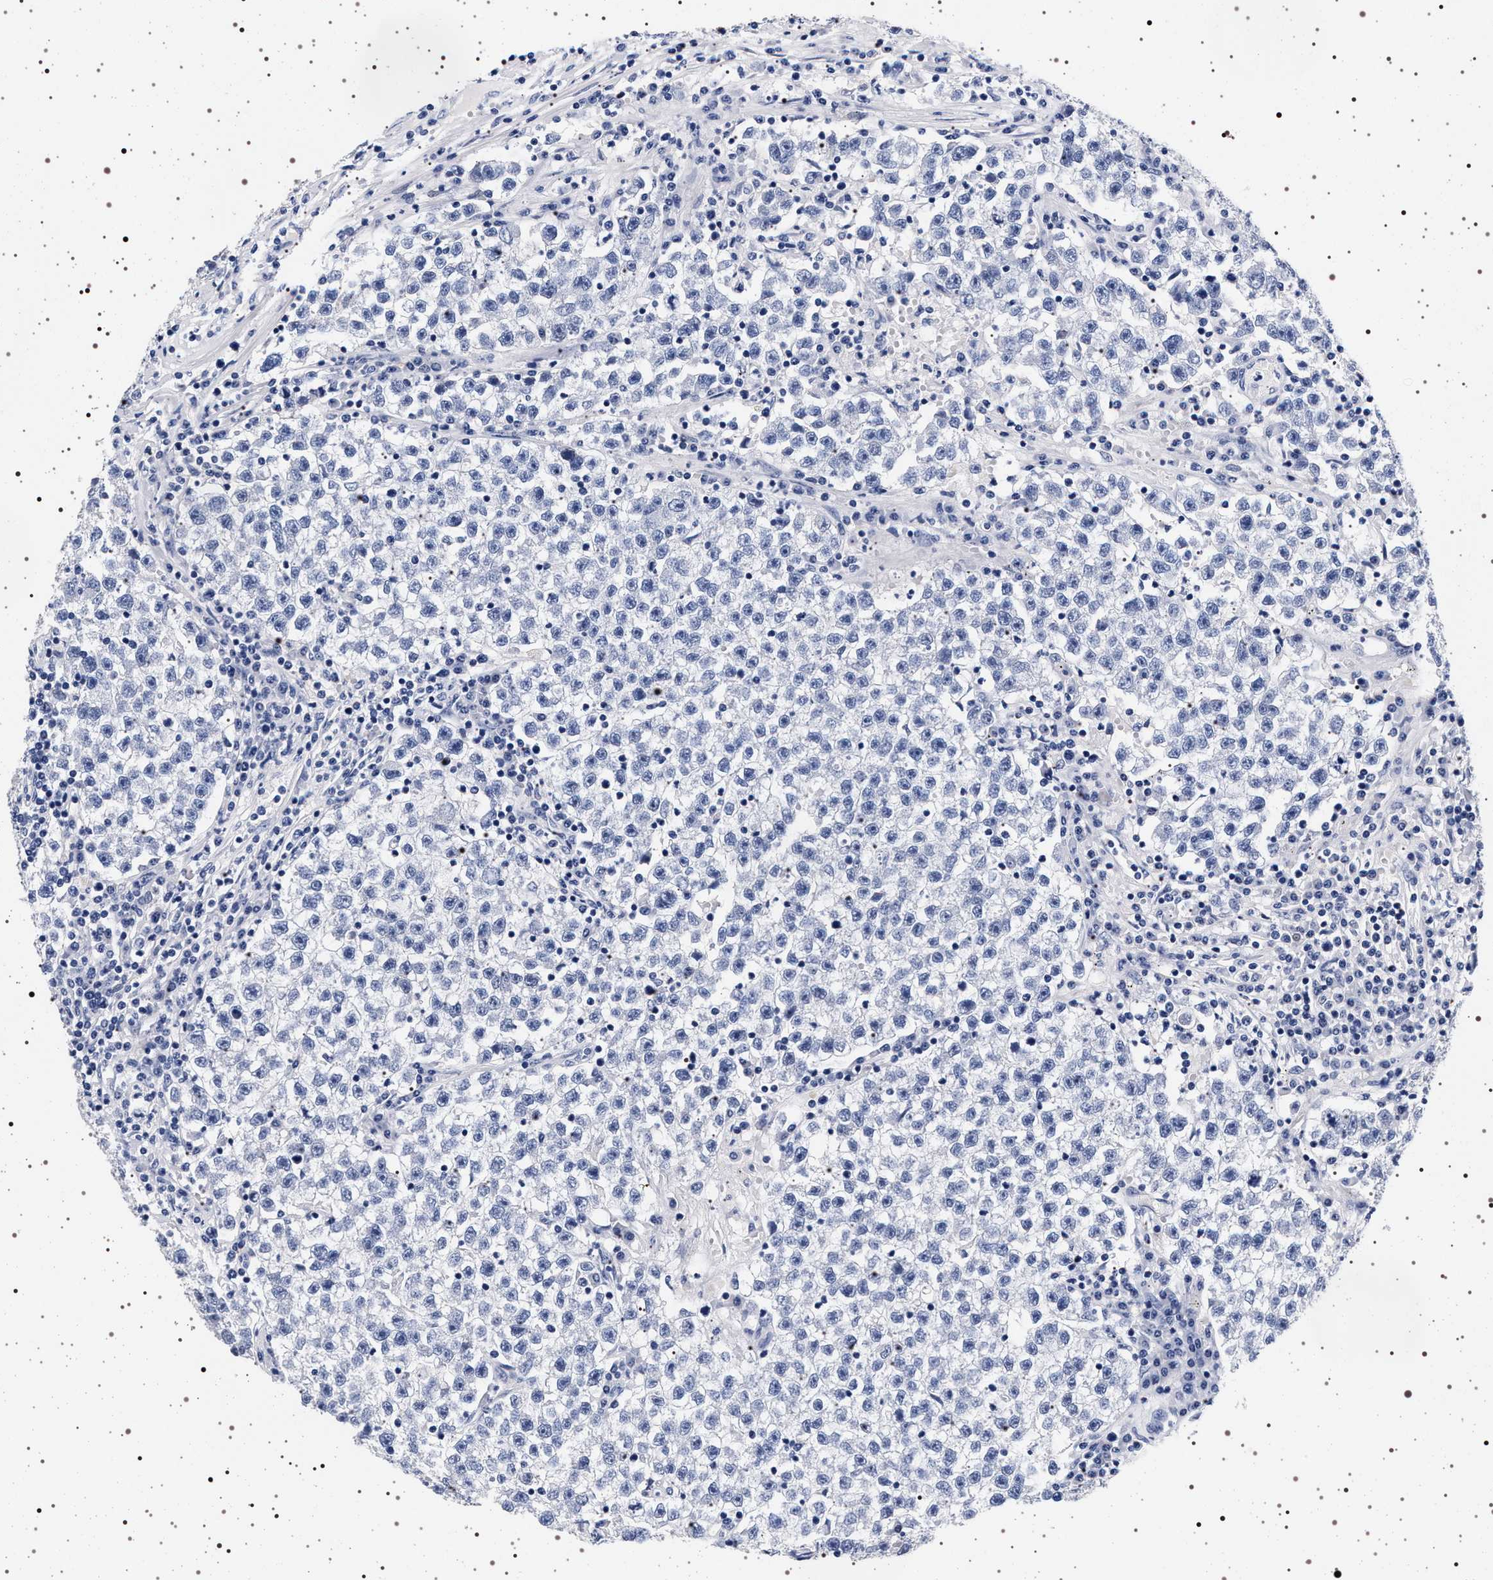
{"staining": {"intensity": "negative", "quantity": "none", "location": "none"}, "tissue": "testis cancer", "cell_type": "Tumor cells", "image_type": "cancer", "snomed": [{"axis": "morphology", "description": "Seminoma, NOS"}, {"axis": "topography", "description": "Testis"}], "caption": "Immunohistochemical staining of human testis cancer (seminoma) displays no significant expression in tumor cells. (Brightfield microscopy of DAB (3,3'-diaminobenzidine) IHC at high magnification).", "gene": "MAPK10", "patient": {"sex": "male", "age": 22}}